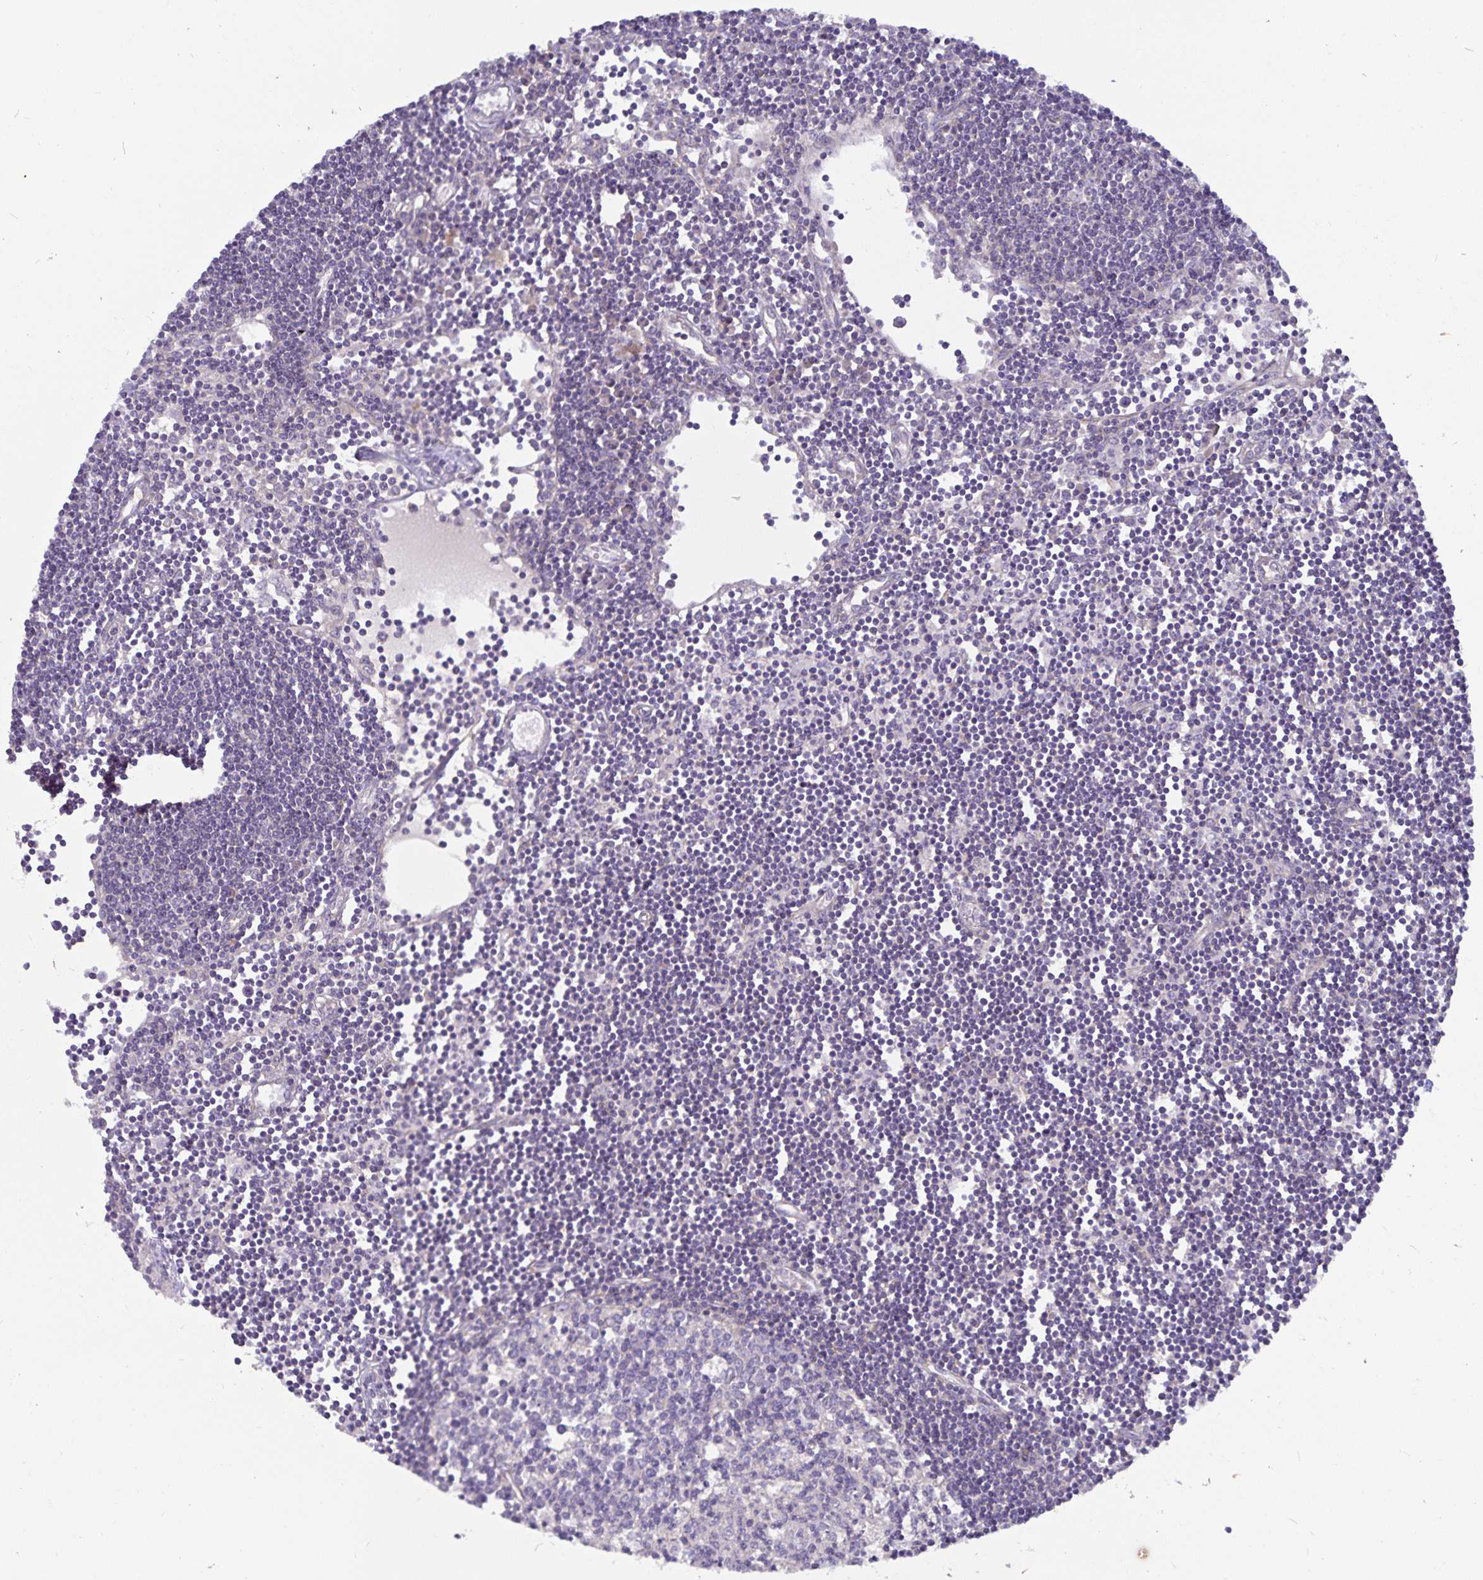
{"staining": {"intensity": "negative", "quantity": "none", "location": "none"}, "tissue": "lymph node", "cell_type": "Germinal center cells", "image_type": "normal", "snomed": [{"axis": "morphology", "description": "Normal tissue, NOS"}, {"axis": "topography", "description": "Lymph node"}], "caption": "Lymph node stained for a protein using immunohistochemistry (IHC) reveals no staining germinal center cells.", "gene": "FAM120A", "patient": {"sex": "female", "age": 65}}